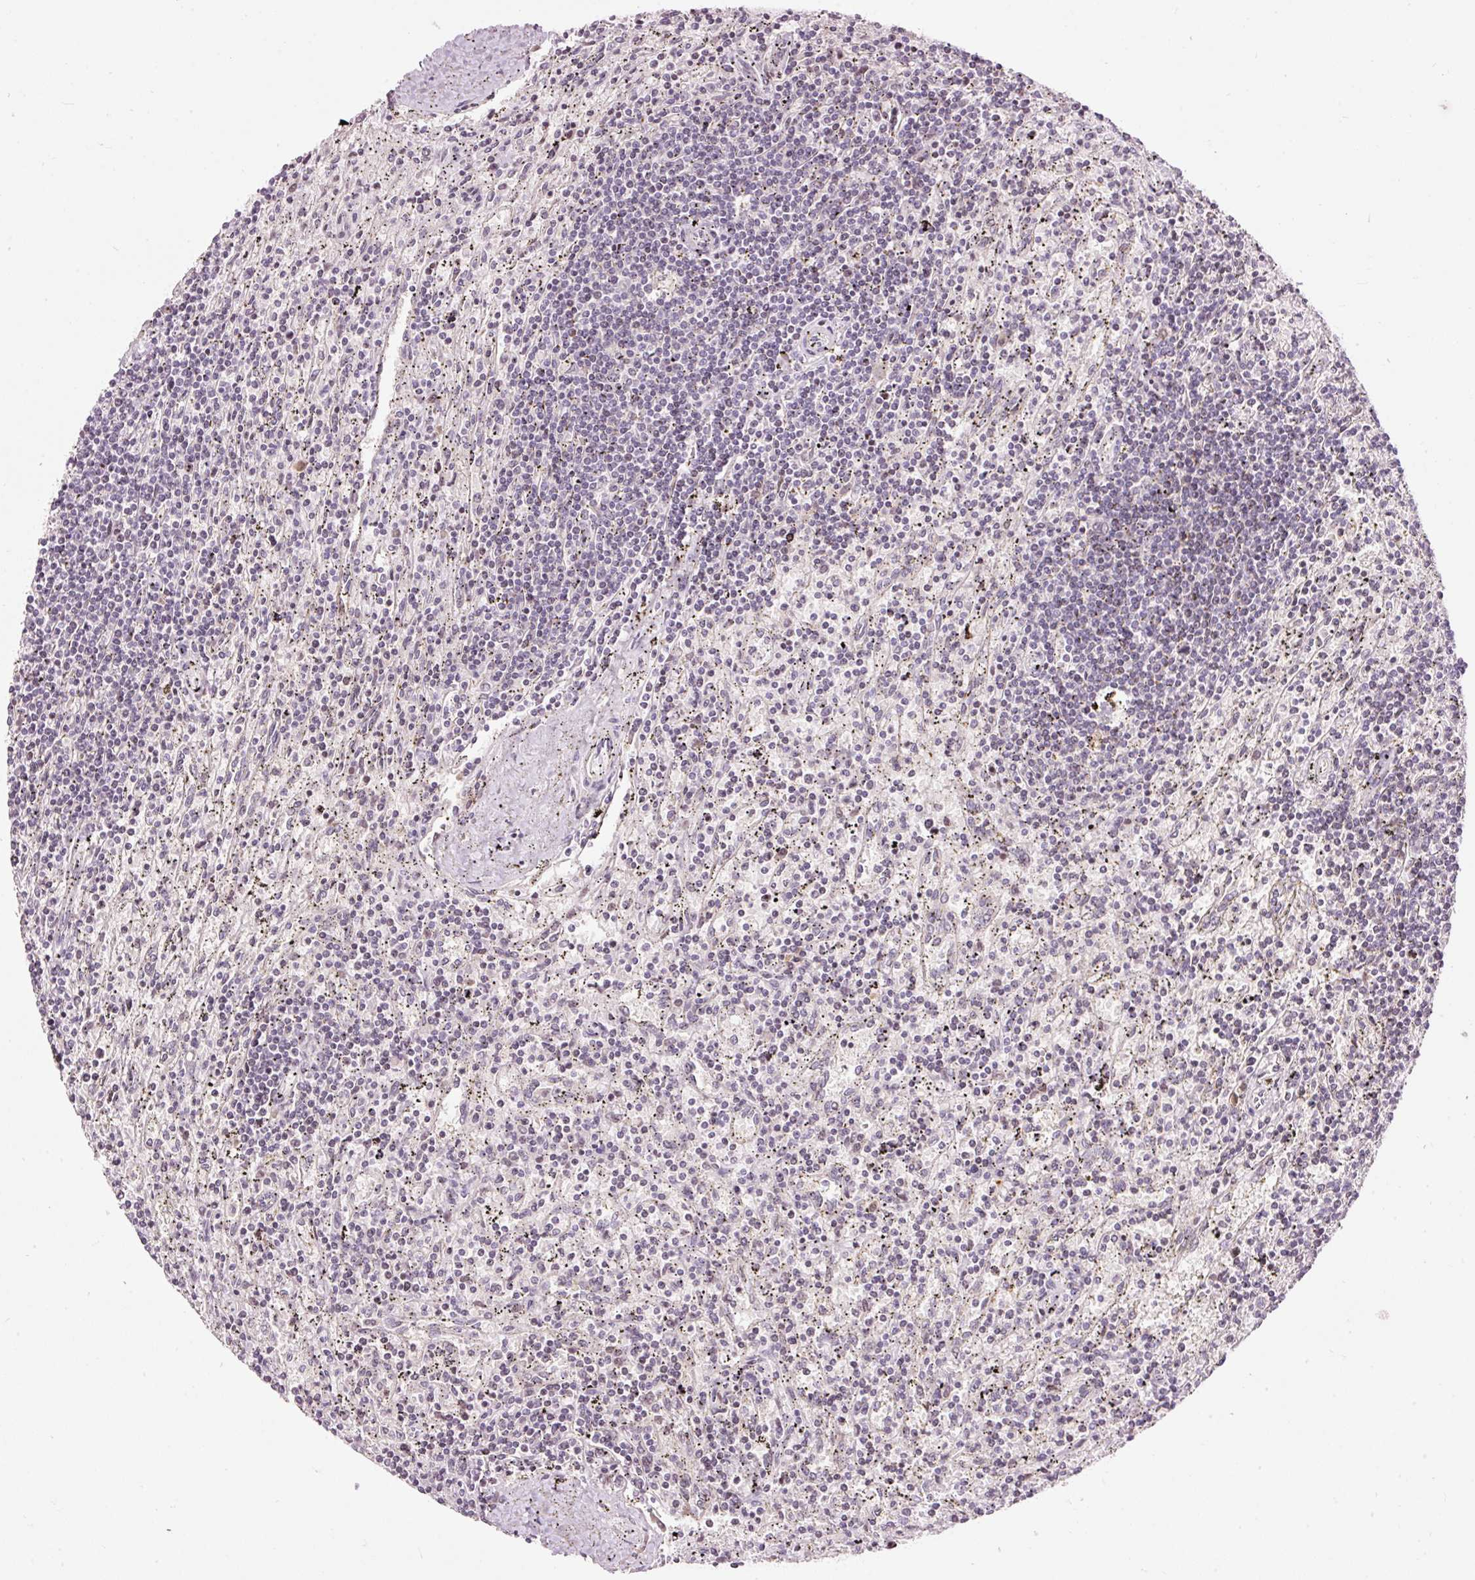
{"staining": {"intensity": "negative", "quantity": "none", "location": "none"}, "tissue": "lymphoma", "cell_type": "Tumor cells", "image_type": "cancer", "snomed": [{"axis": "morphology", "description": "Malignant lymphoma, non-Hodgkin's type, Low grade"}, {"axis": "topography", "description": "Spleen"}], "caption": "Immunohistochemistry (IHC) of low-grade malignant lymphoma, non-Hodgkin's type reveals no staining in tumor cells.", "gene": "ABHD11", "patient": {"sex": "male", "age": 76}}